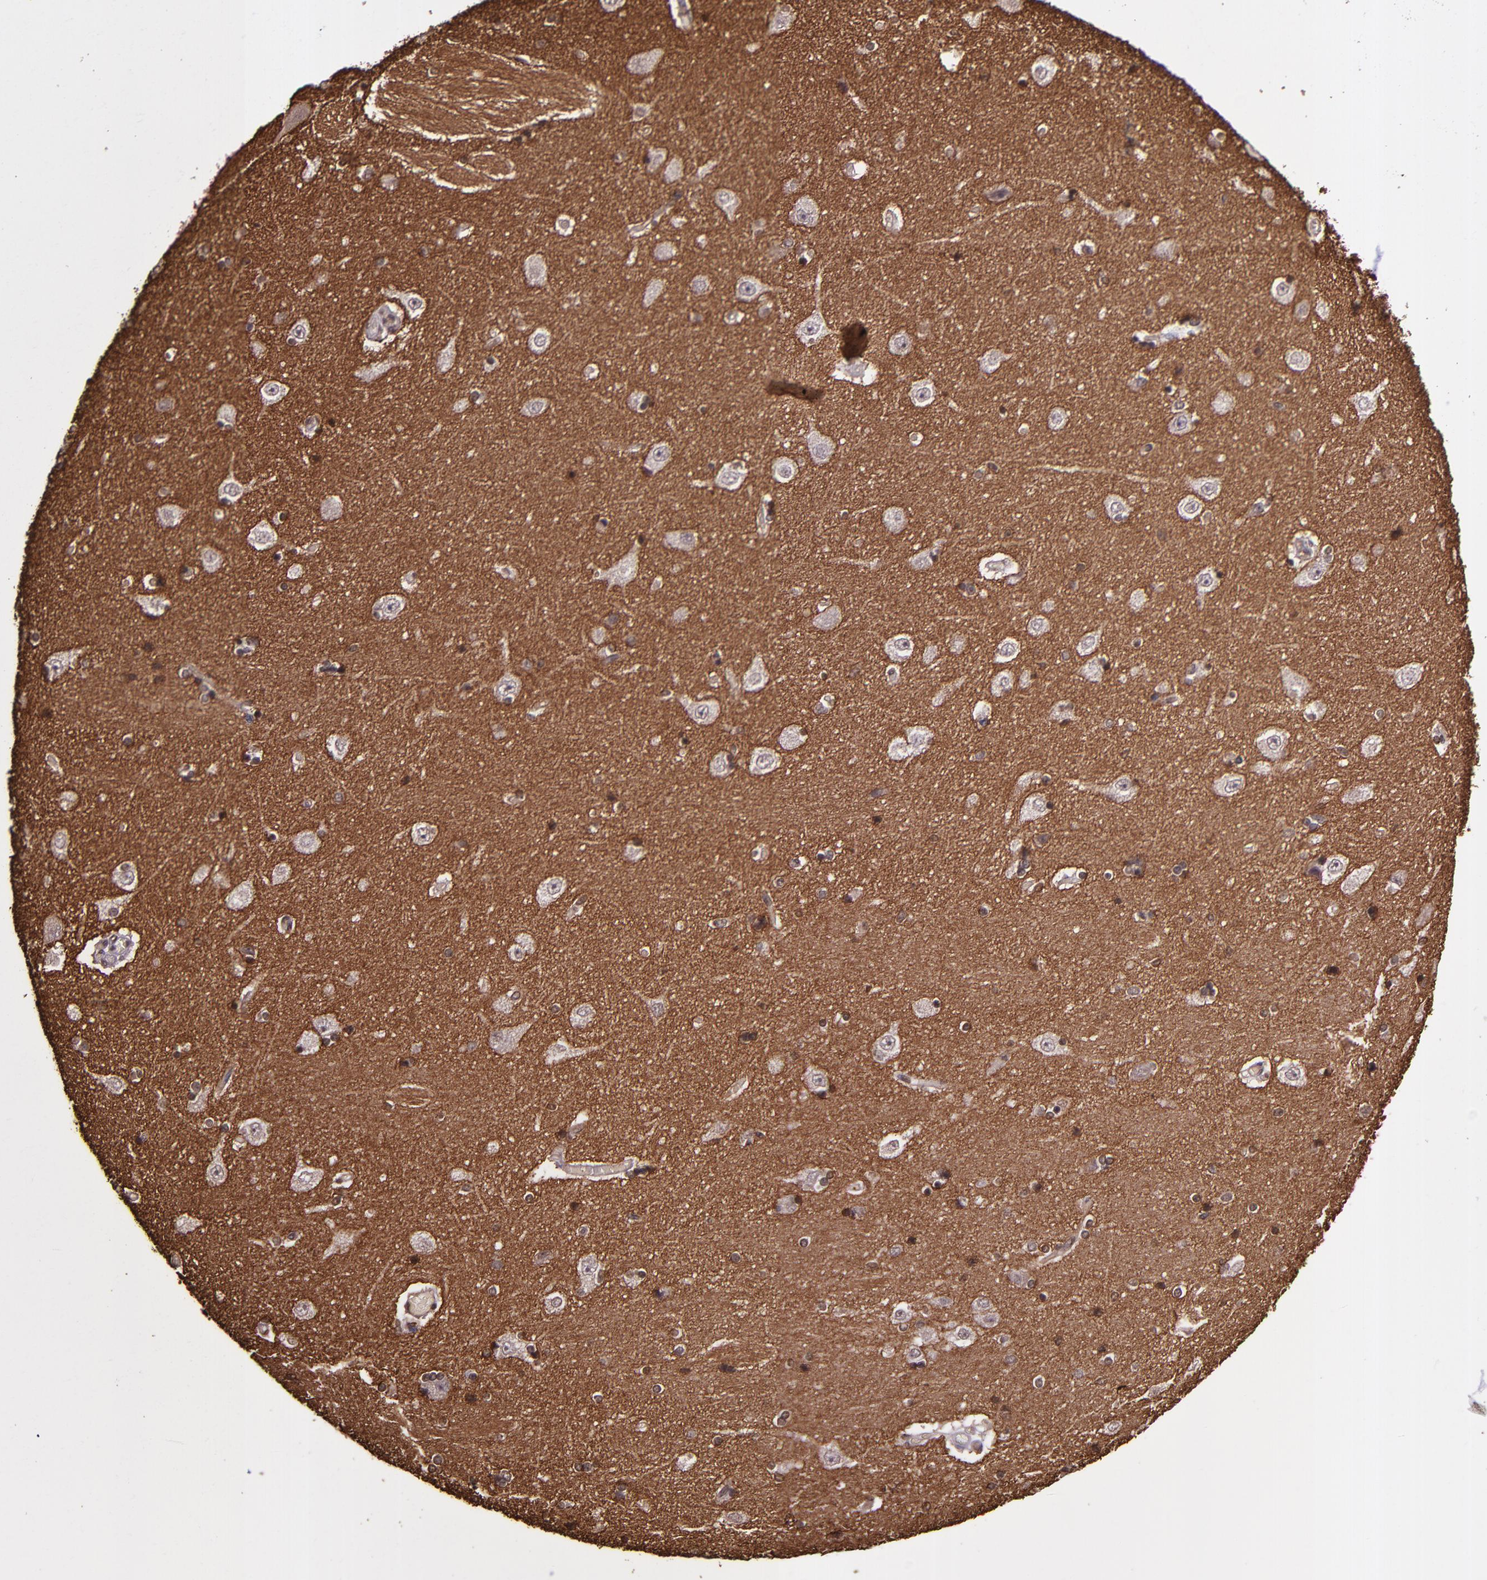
{"staining": {"intensity": "negative", "quantity": "none", "location": "none"}, "tissue": "hippocampus", "cell_type": "Glial cells", "image_type": "normal", "snomed": [{"axis": "morphology", "description": "Normal tissue, NOS"}, {"axis": "topography", "description": "Hippocampus"}], "caption": "Immunohistochemistry image of benign hippocampus: hippocampus stained with DAB shows no significant protein staining in glial cells. (DAB IHC, high magnification).", "gene": "SLC2A3", "patient": {"sex": "female", "age": 54}}